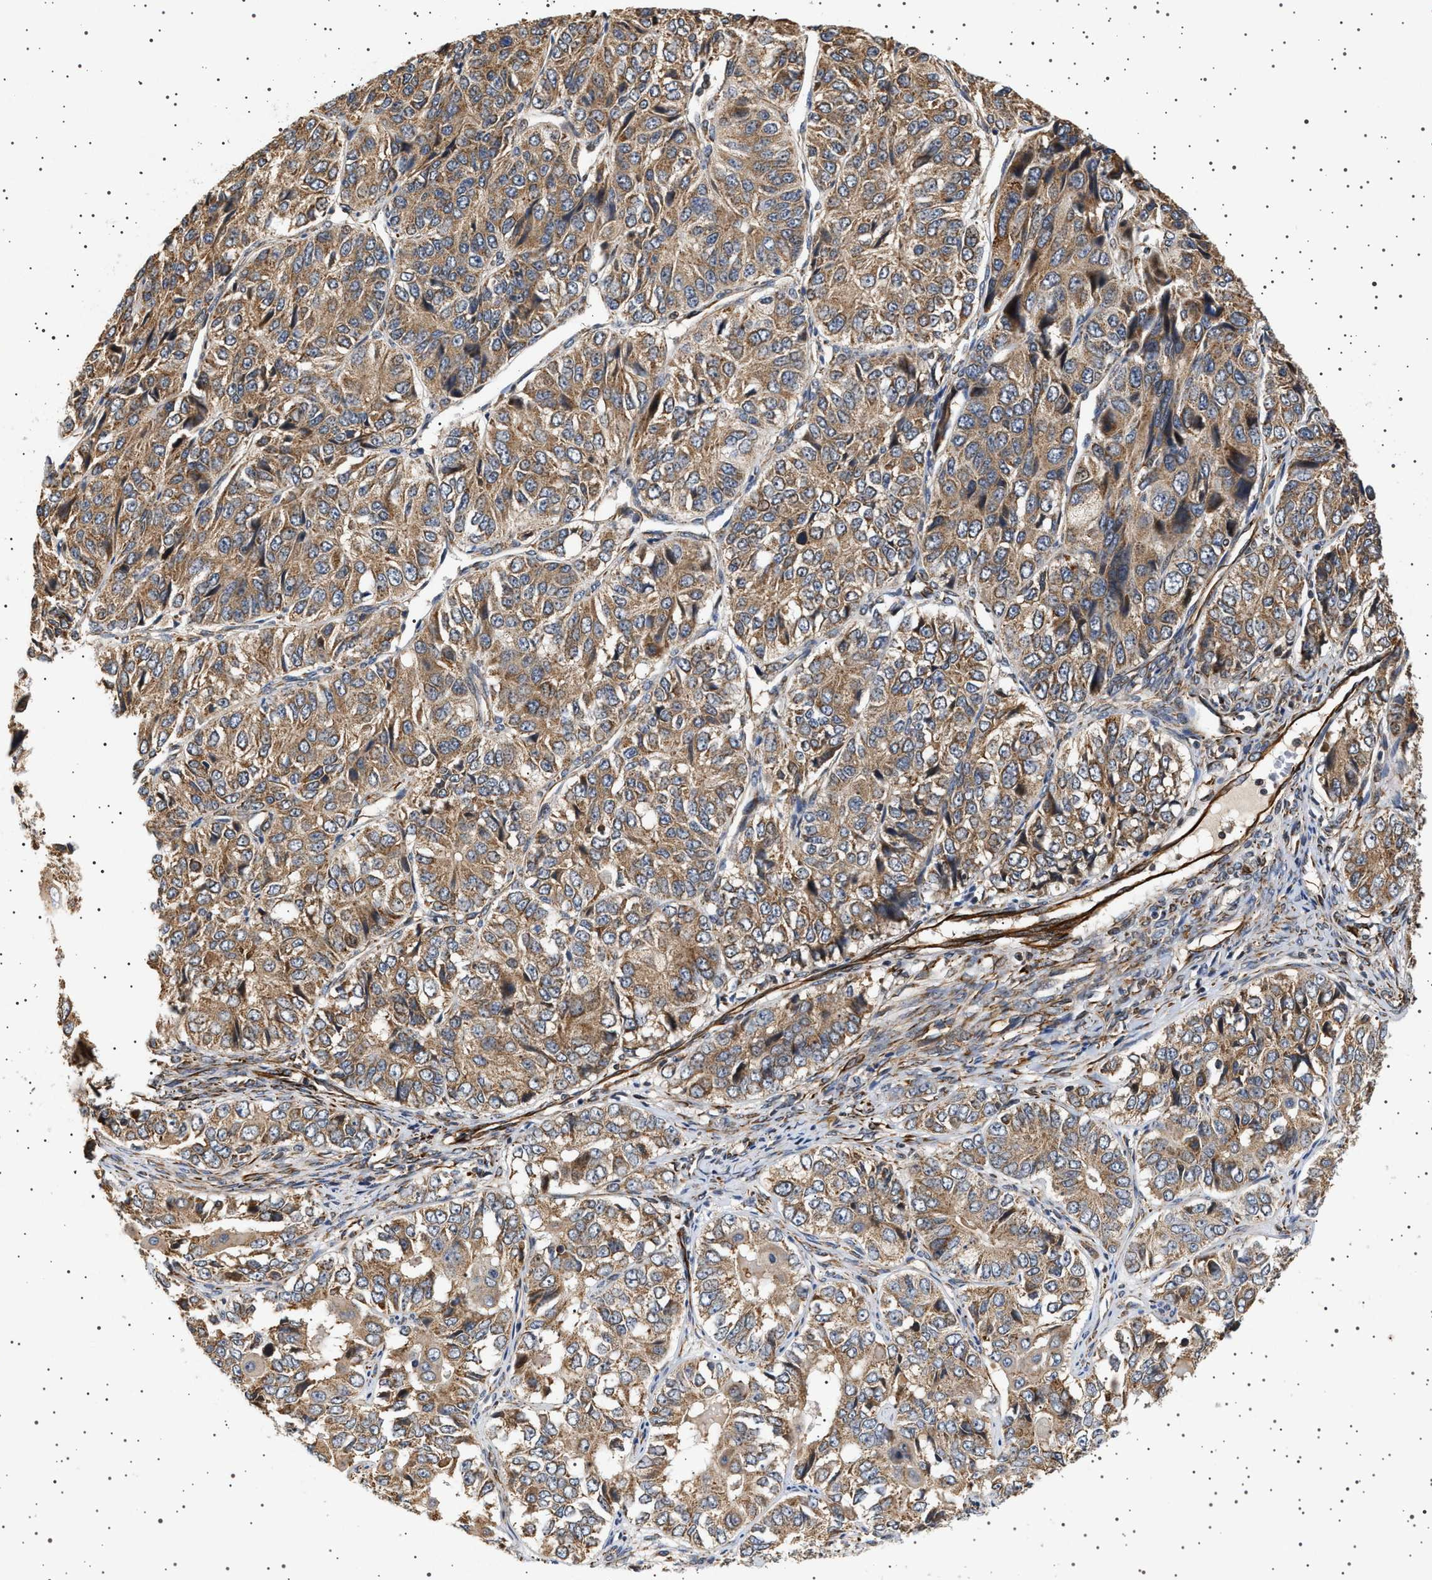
{"staining": {"intensity": "moderate", "quantity": ">75%", "location": "cytoplasmic/membranous"}, "tissue": "ovarian cancer", "cell_type": "Tumor cells", "image_type": "cancer", "snomed": [{"axis": "morphology", "description": "Carcinoma, endometroid"}, {"axis": "topography", "description": "Ovary"}], "caption": "About >75% of tumor cells in human ovarian endometroid carcinoma exhibit moderate cytoplasmic/membranous protein staining as visualized by brown immunohistochemical staining.", "gene": "TRUB2", "patient": {"sex": "female", "age": 51}}